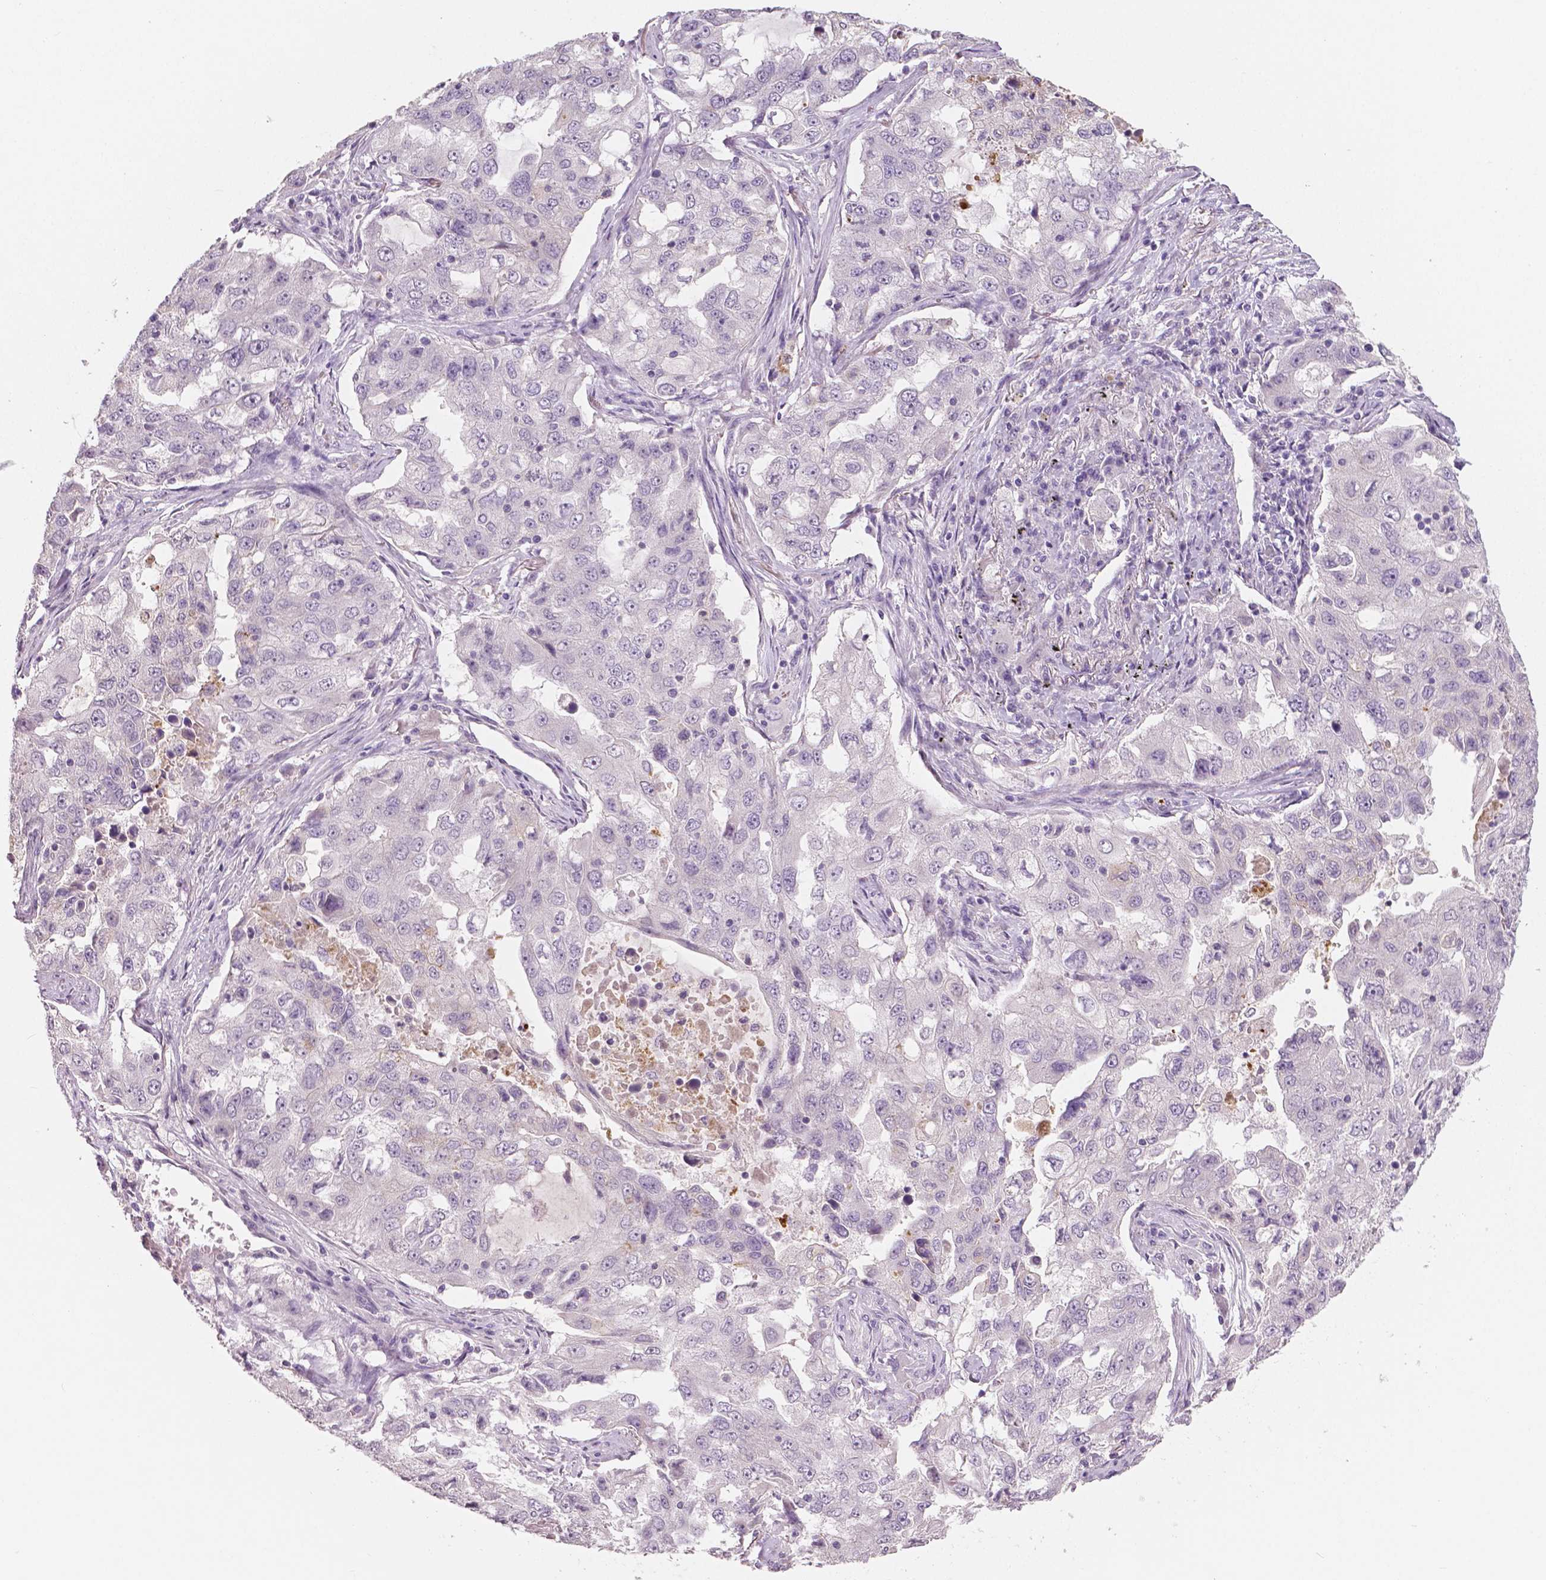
{"staining": {"intensity": "negative", "quantity": "none", "location": "none"}, "tissue": "lung cancer", "cell_type": "Tumor cells", "image_type": "cancer", "snomed": [{"axis": "morphology", "description": "Adenocarcinoma, NOS"}, {"axis": "topography", "description": "Lung"}], "caption": "Tumor cells show no significant protein staining in lung cancer.", "gene": "APOA4", "patient": {"sex": "female", "age": 61}}